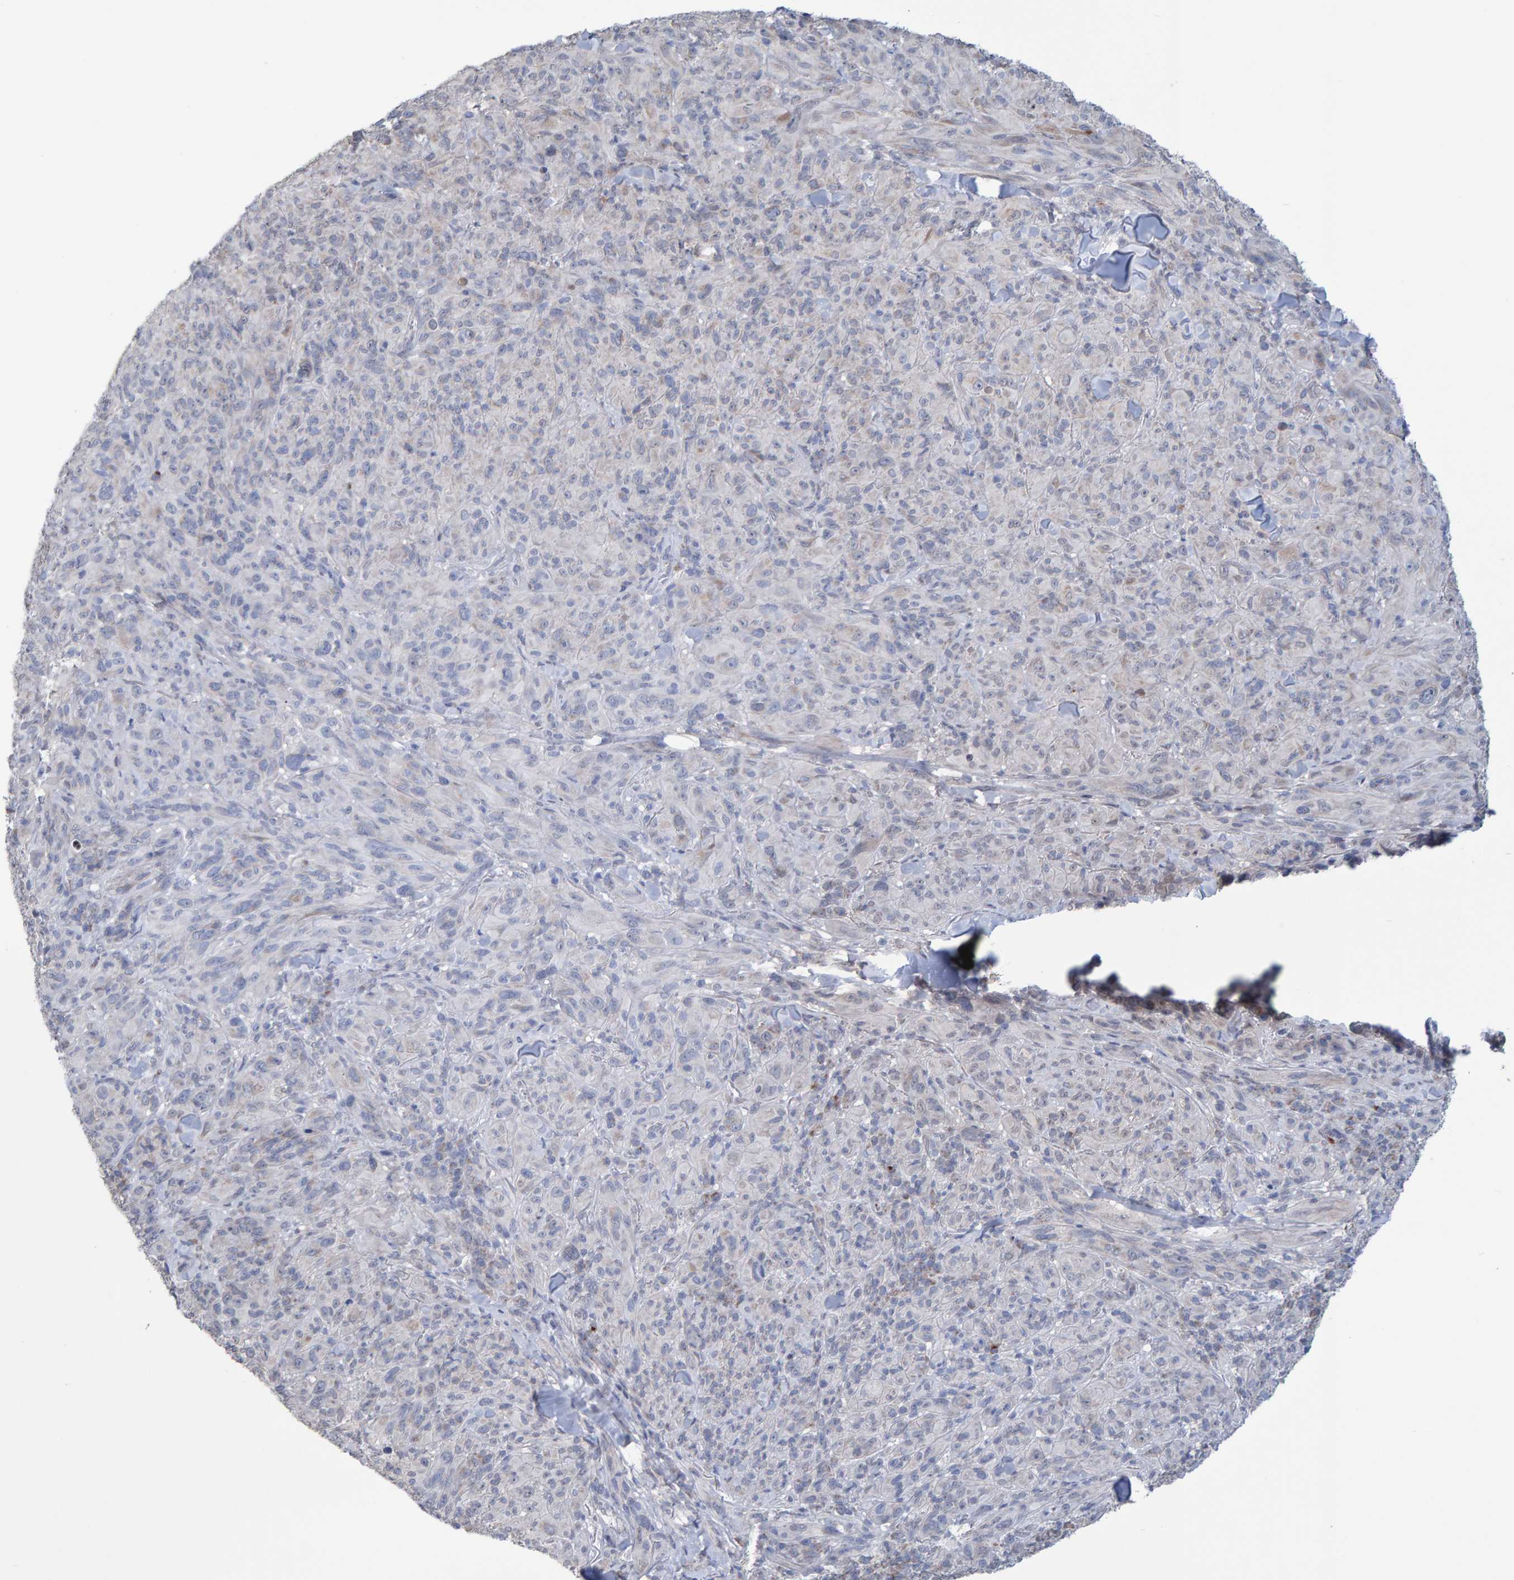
{"staining": {"intensity": "negative", "quantity": "none", "location": "none"}, "tissue": "melanoma", "cell_type": "Tumor cells", "image_type": "cancer", "snomed": [{"axis": "morphology", "description": "Malignant melanoma, NOS"}, {"axis": "topography", "description": "Skin of head"}], "caption": "A high-resolution micrograph shows immunohistochemistry (IHC) staining of melanoma, which reveals no significant expression in tumor cells.", "gene": "USP43", "patient": {"sex": "male", "age": 96}}